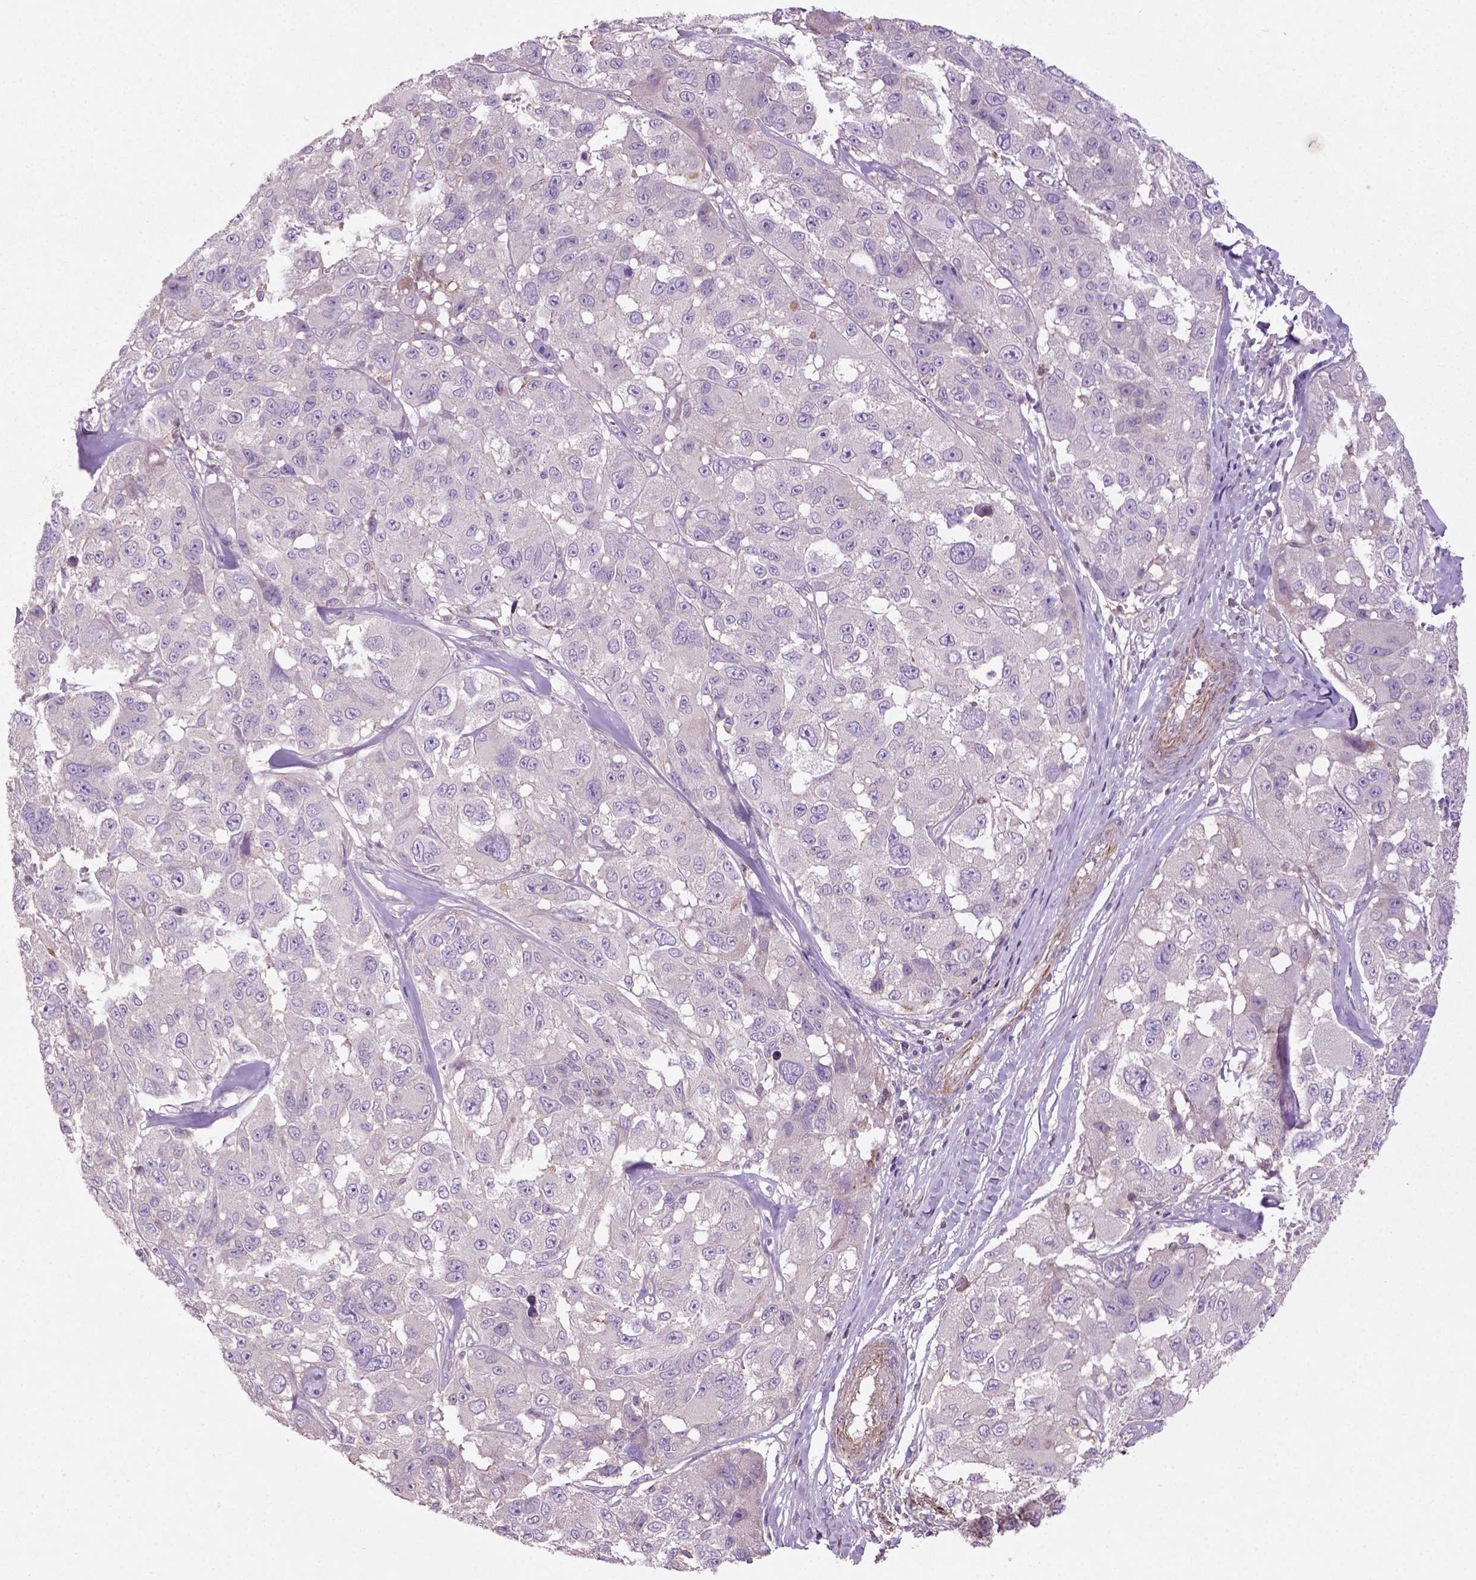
{"staining": {"intensity": "negative", "quantity": "none", "location": "none"}, "tissue": "melanoma", "cell_type": "Tumor cells", "image_type": "cancer", "snomed": [{"axis": "morphology", "description": "Malignant melanoma, NOS"}, {"axis": "topography", "description": "Skin"}], "caption": "Histopathology image shows no protein expression in tumor cells of melanoma tissue. (DAB (3,3'-diaminobenzidine) IHC with hematoxylin counter stain).", "gene": "BMP4", "patient": {"sex": "female", "age": 66}}